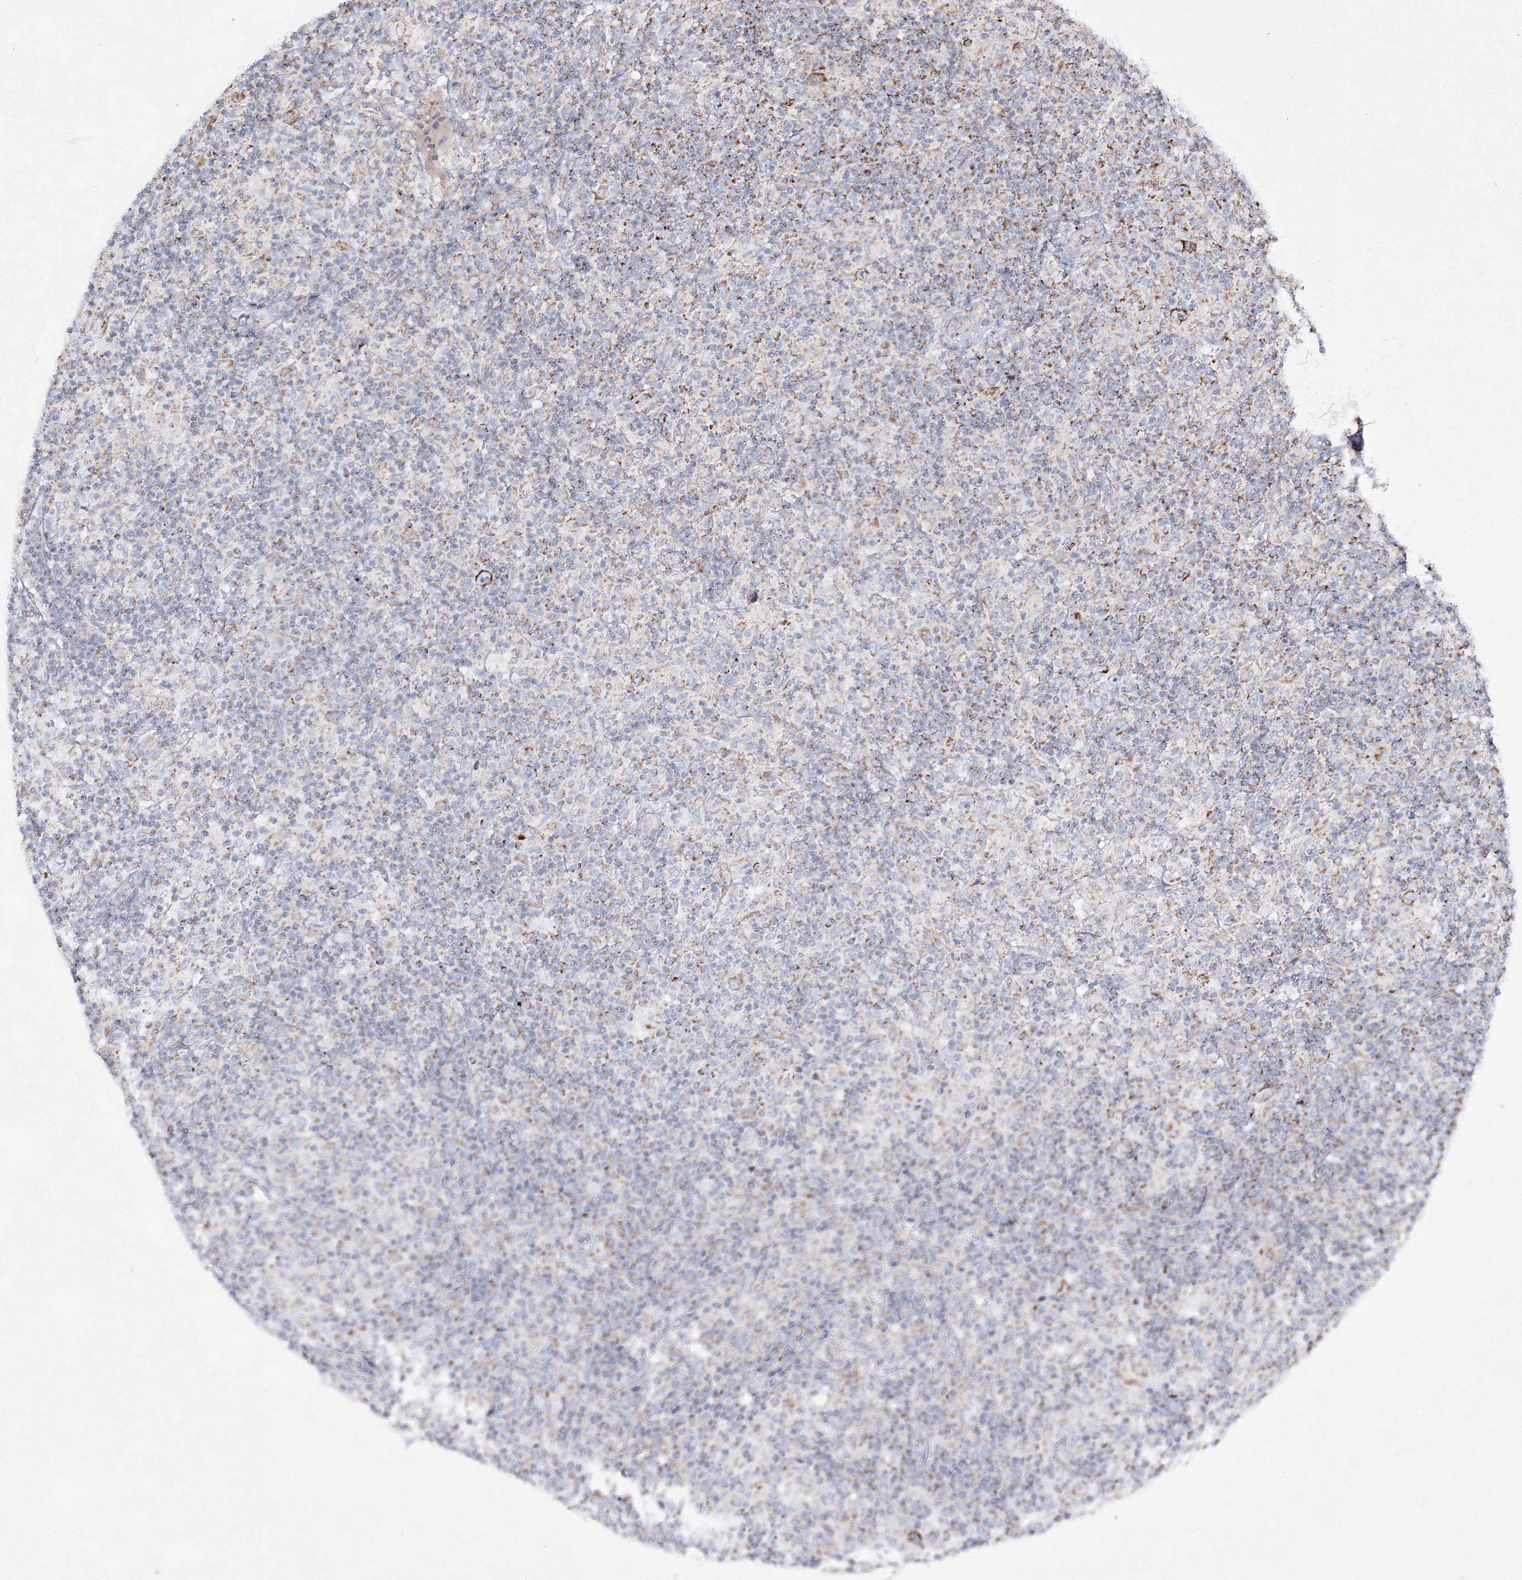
{"staining": {"intensity": "moderate", "quantity": ">75%", "location": "cytoplasmic/membranous"}, "tissue": "lymphoma", "cell_type": "Tumor cells", "image_type": "cancer", "snomed": [{"axis": "morphology", "description": "Hodgkin's disease, NOS"}, {"axis": "topography", "description": "Lymph node"}], "caption": "DAB (3,3'-diaminobenzidine) immunohistochemical staining of human lymphoma displays moderate cytoplasmic/membranous protein staining in about >75% of tumor cells.", "gene": "IGSF9", "patient": {"sex": "male", "age": 70}}